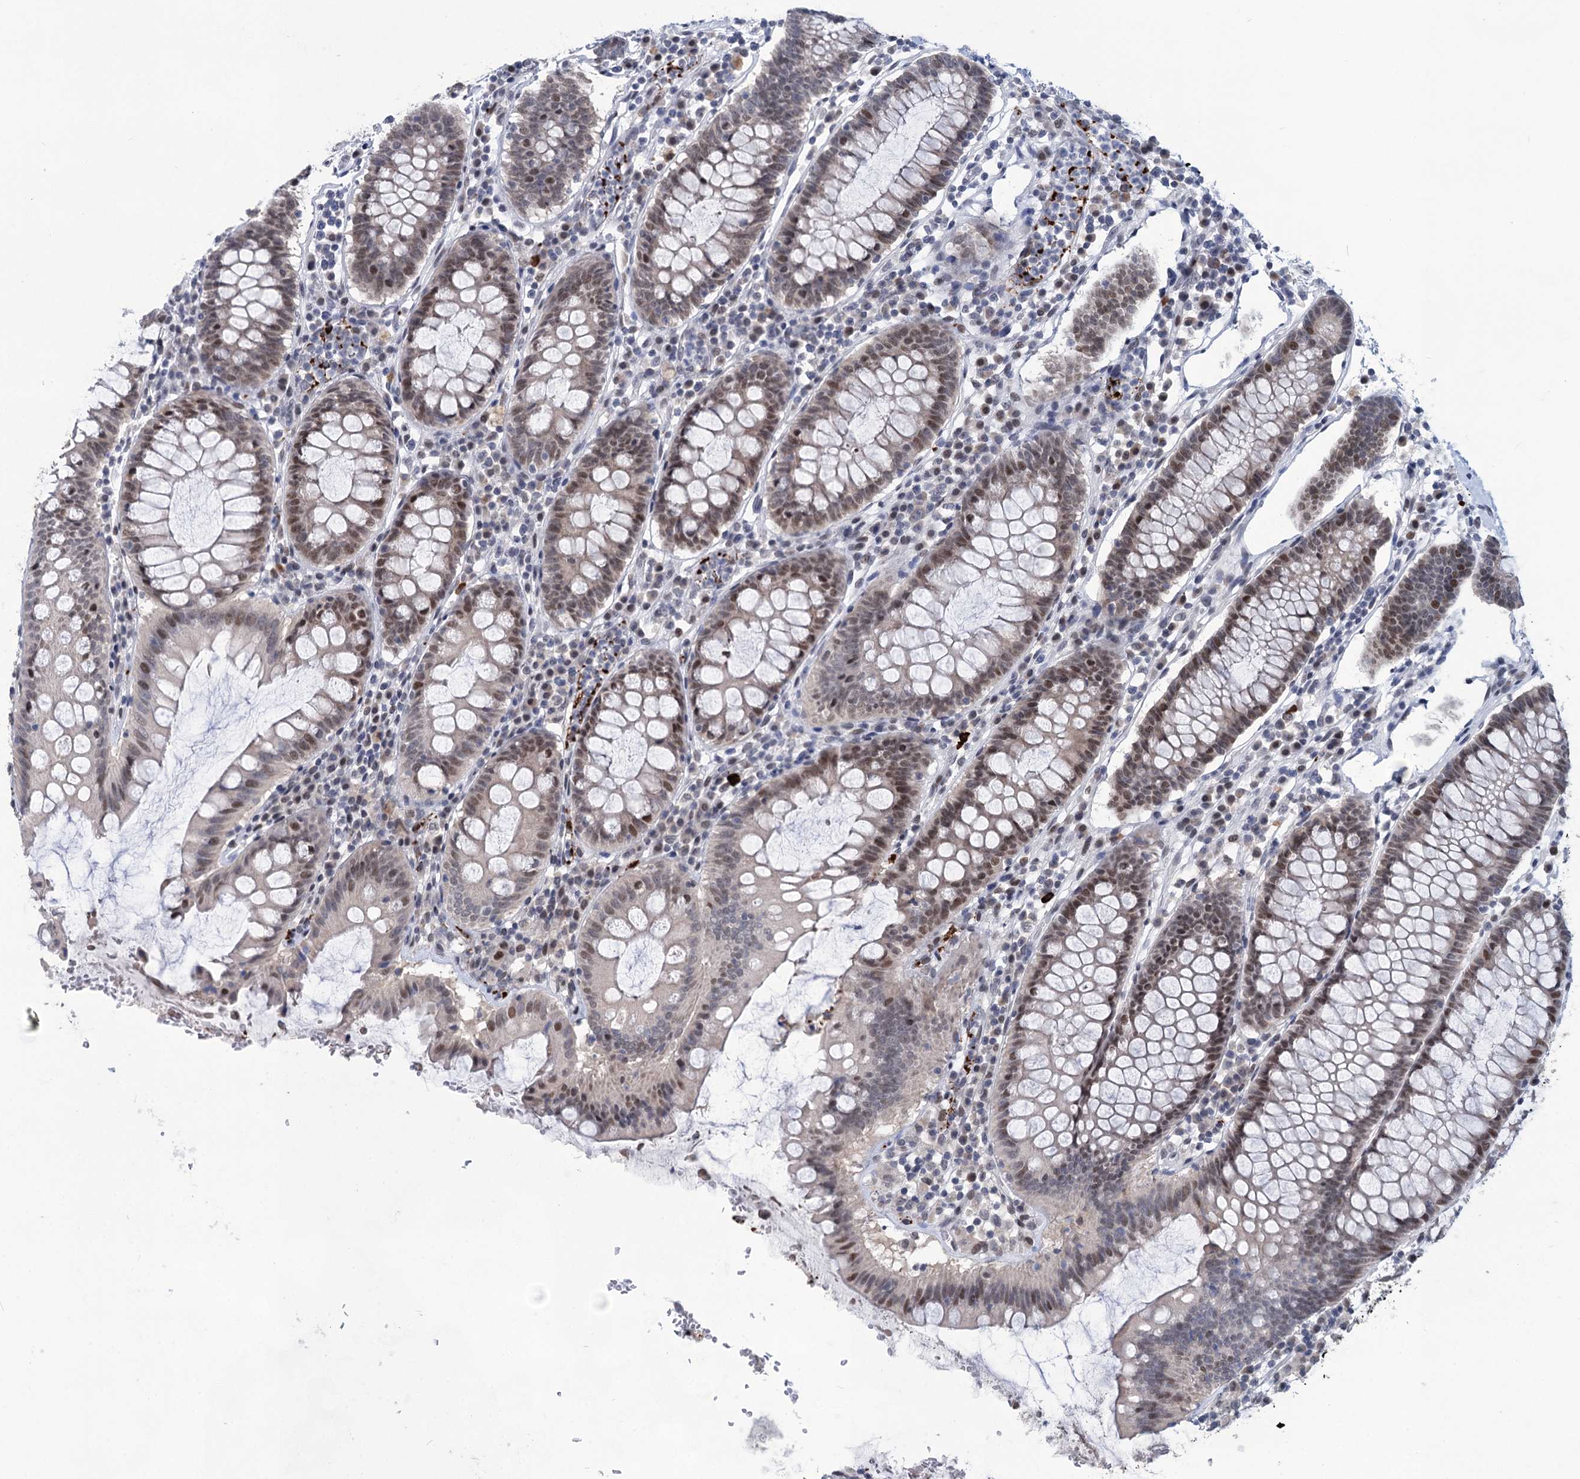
{"staining": {"intensity": "weak", "quantity": "25%-75%", "location": "nuclear"}, "tissue": "colorectal cancer", "cell_type": "Tumor cells", "image_type": "cancer", "snomed": [{"axis": "morphology", "description": "Normal tissue, NOS"}, {"axis": "morphology", "description": "Adenocarcinoma, NOS"}, {"axis": "topography", "description": "Colon"}], "caption": "Protein staining of colorectal cancer tissue demonstrates weak nuclear positivity in approximately 25%-75% of tumor cells.", "gene": "MON2", "patient": {"sex": "female", "age": 75}}